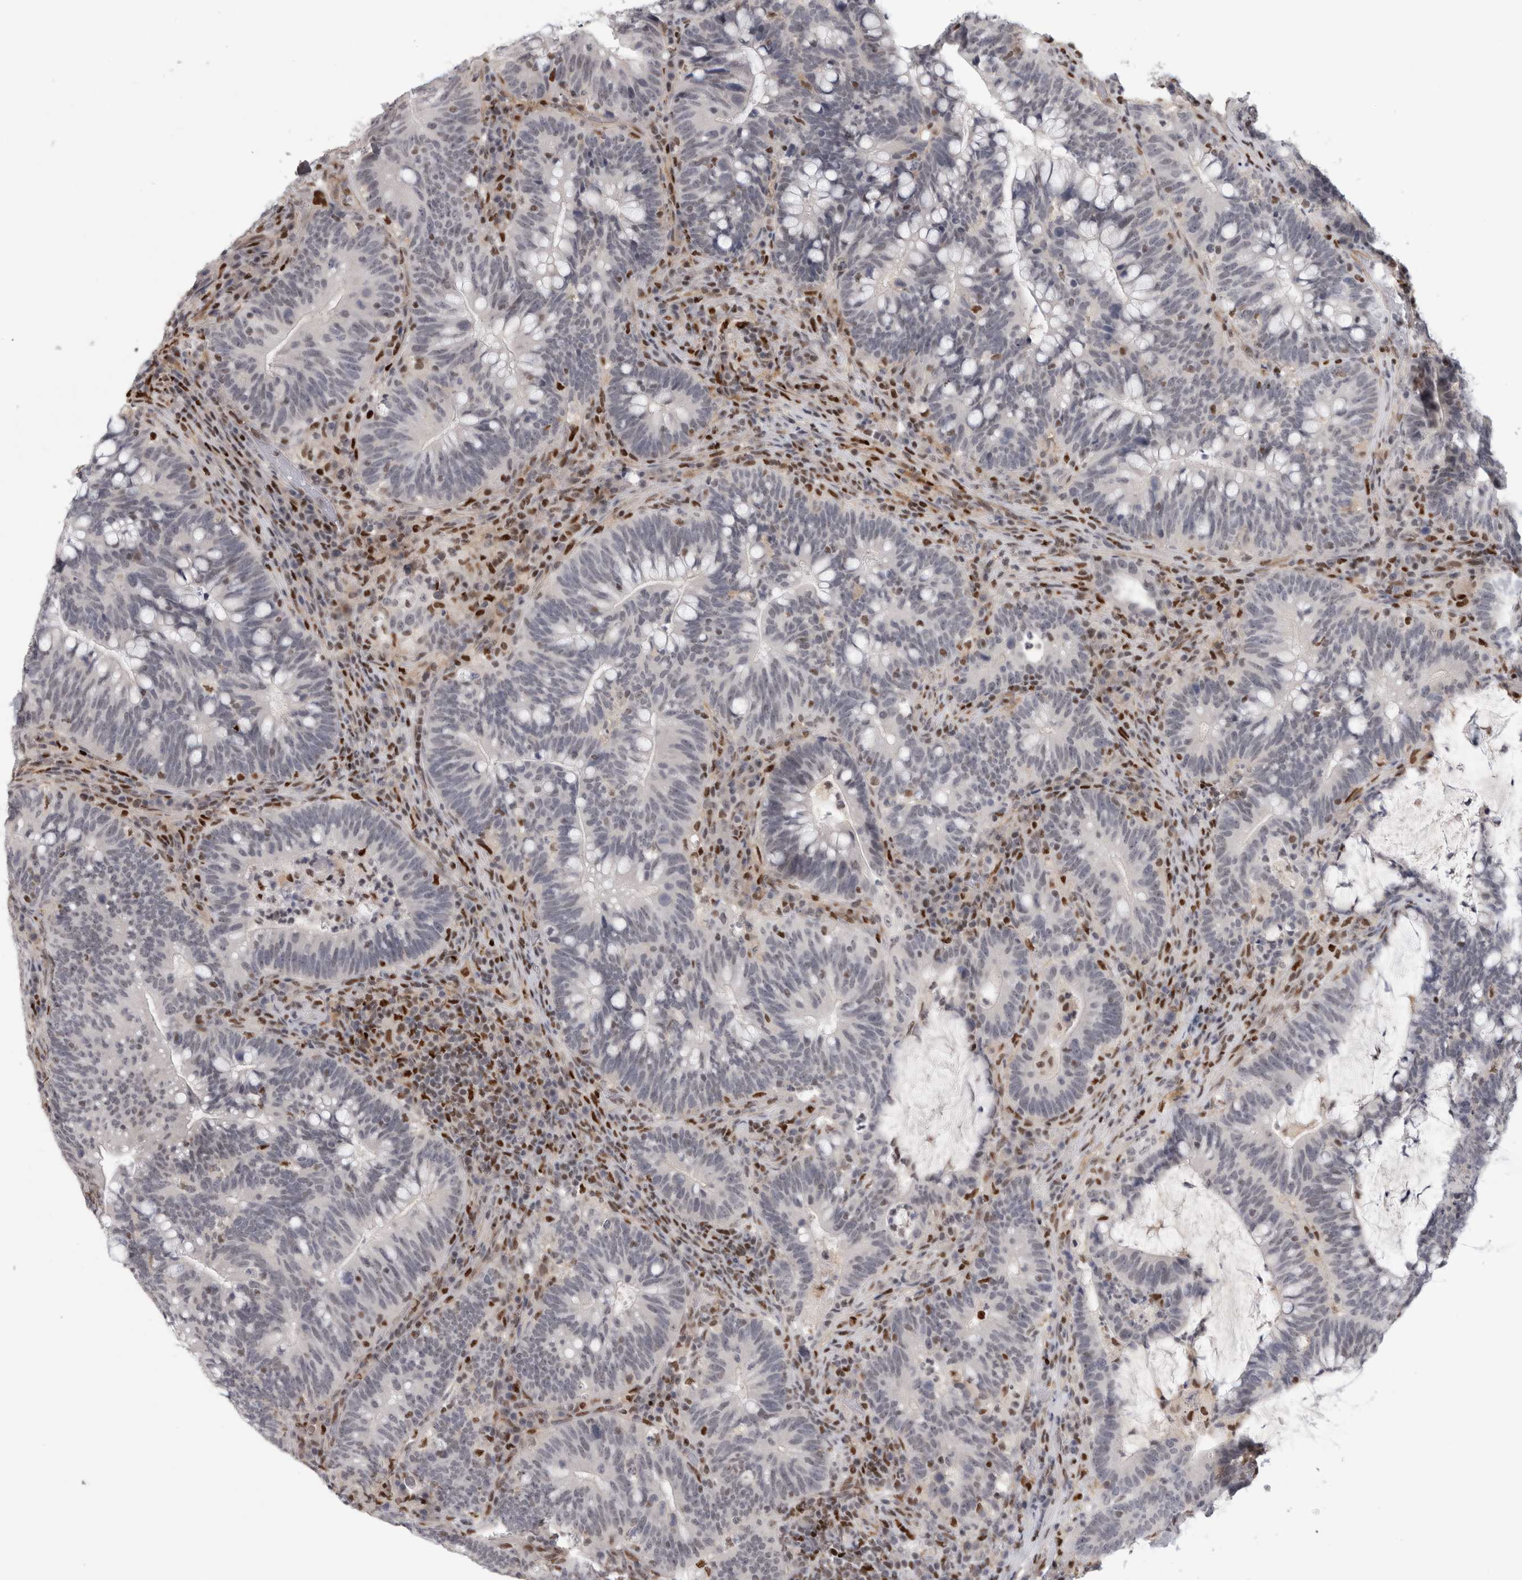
{"staining": {"intensity": "negative", "quantity": "none", "location": "none"}, "tissue": "colorectal cancer", "cell_type": "Tumor cells", "image_type": "cancer", "snomed": [{"axis": "morphology", "description": "Adenocarcinoma, NOS"}, {"axis": "topography", "description": "Colon"}], "caption": "Immunohistochemical staining of colorectal cancer reveals no significant positivity in tumor cells.", "gene": "SRARP", "patient": {"sex": "female", "age": 66}}